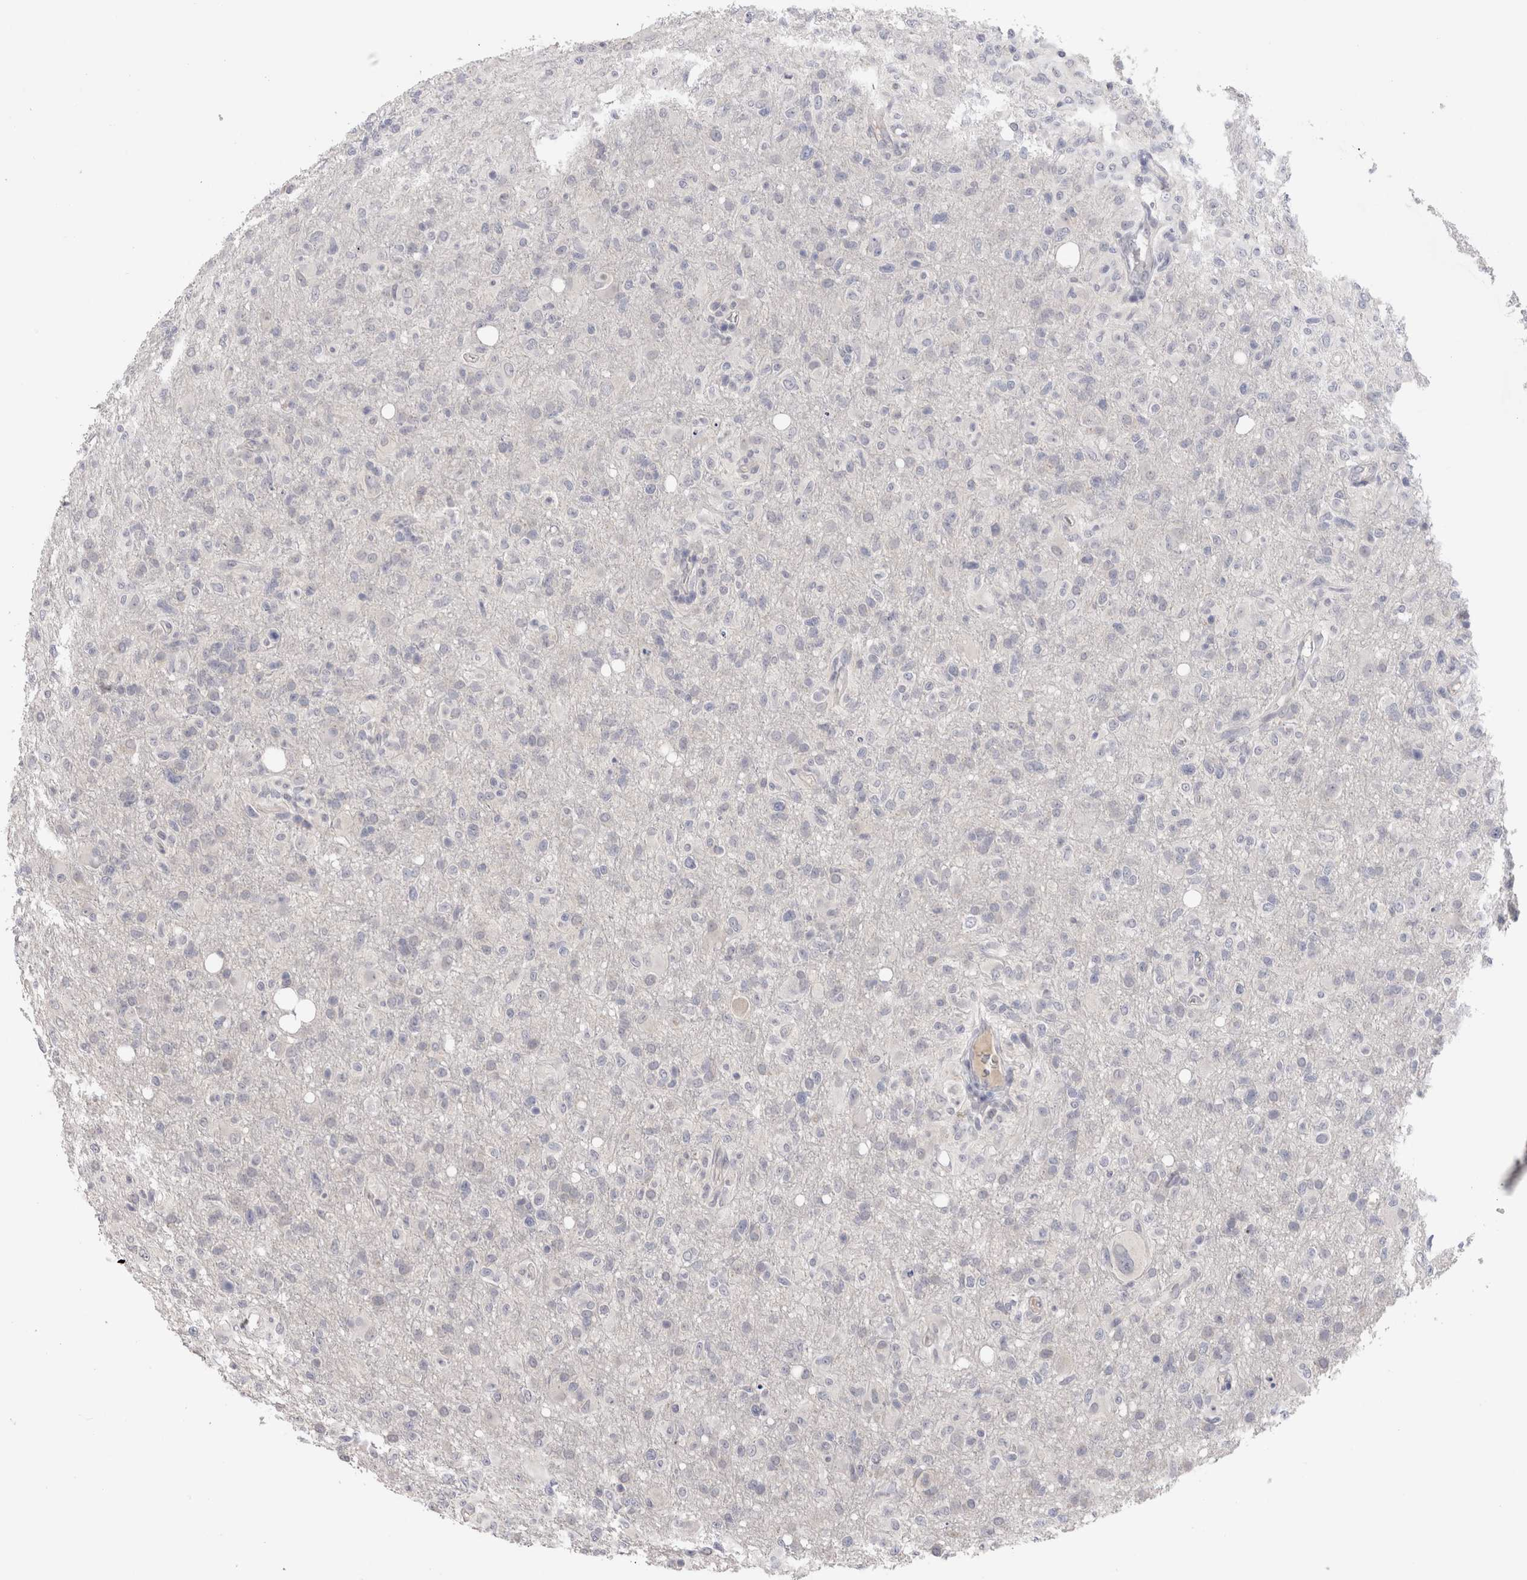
{"staining": {"intensity": "negative", "quantity": "none", "location": "none"}, "tissue": "glioma", "cell_type": "Tumor cells", "image_type": "cancer", "snomed": [{"axis": "morphology", "description": "Glioma, malignant, High grade"}, {"axis": "topography", "description": "Brain"}], "caption": "There is no significant staining in tumor cells of high-grade glioma (malignant).", "gene": "CRYBG1", "patient": {"sex": "female", "age": 57}}